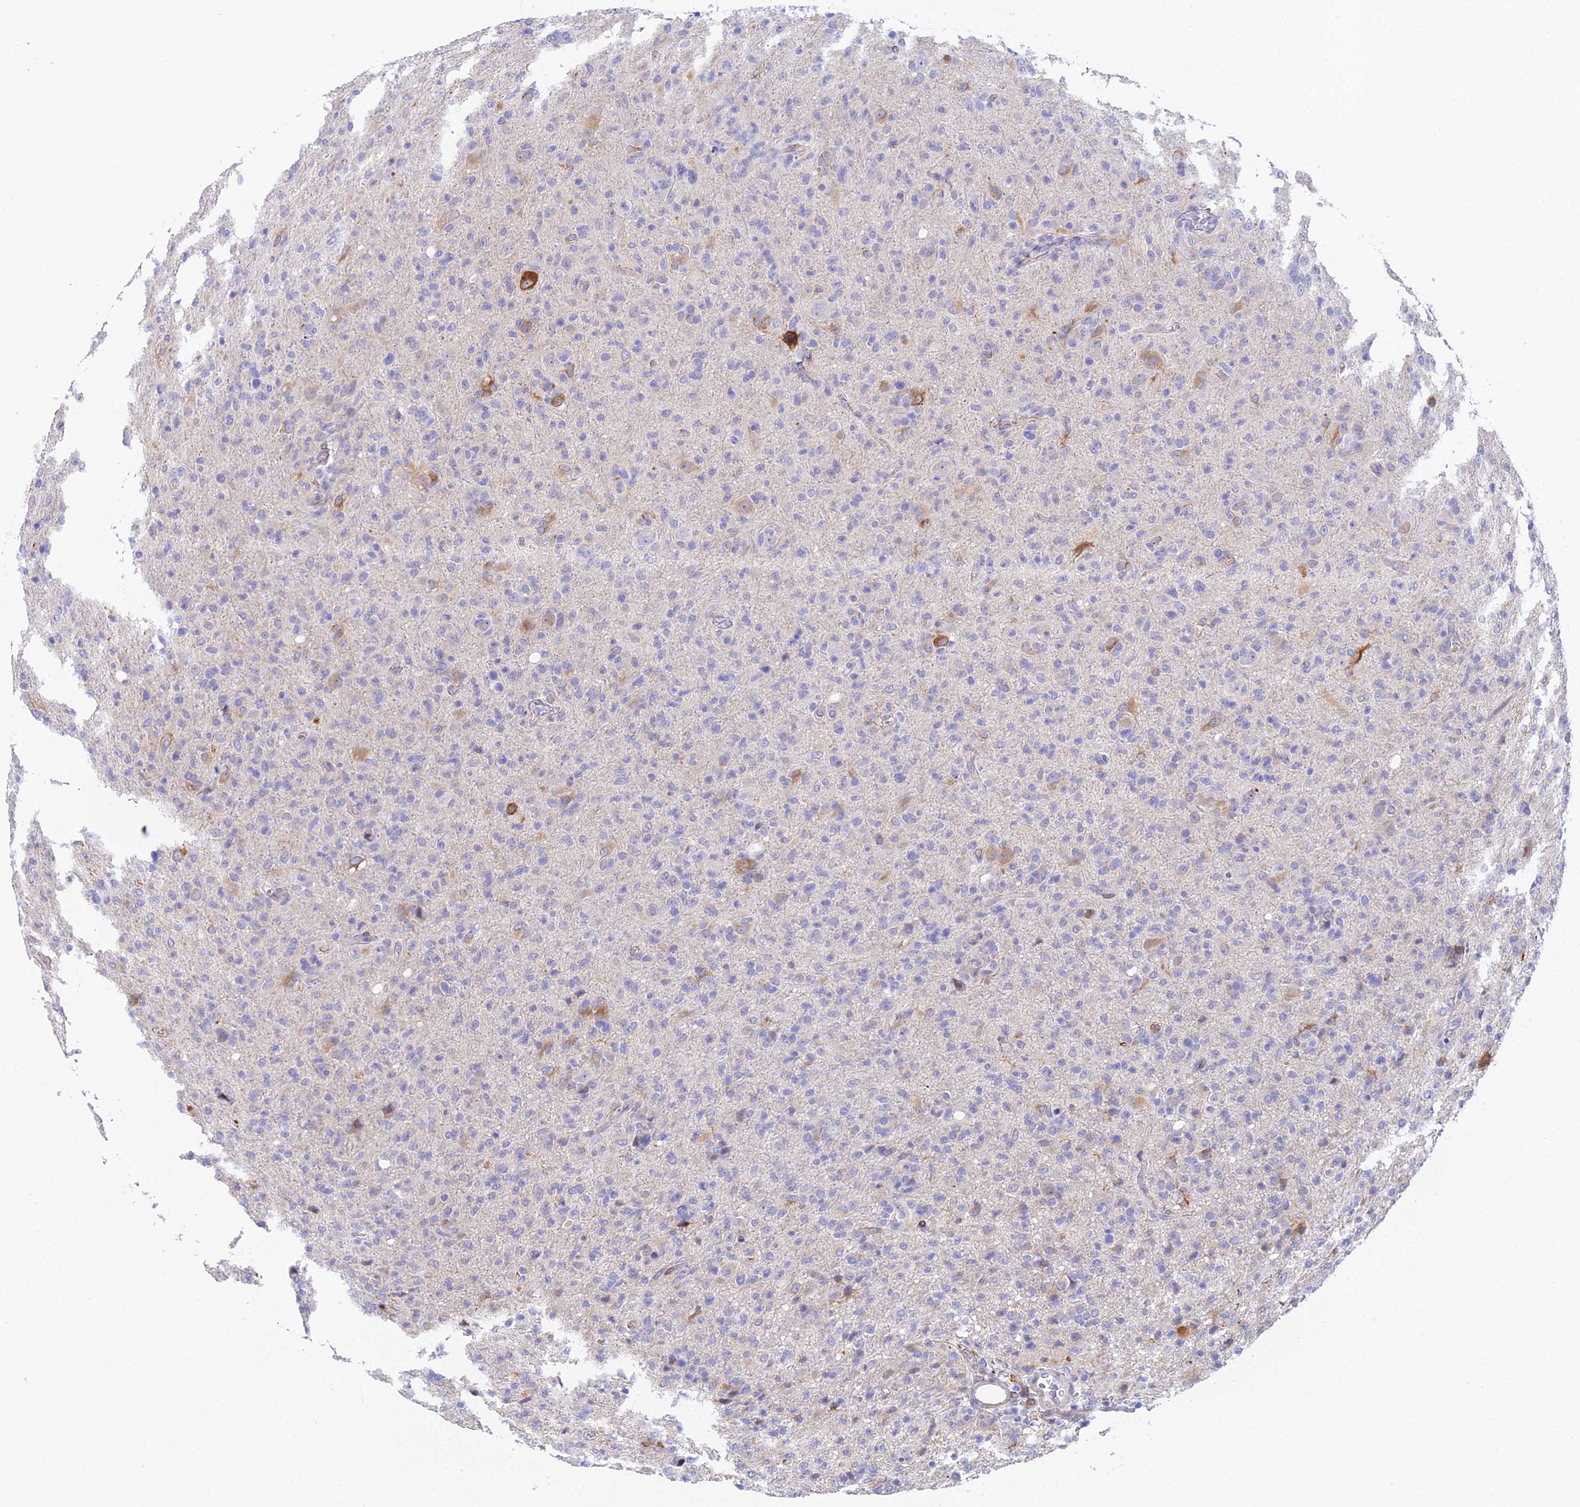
{"staining": {"intensity": "negative", "quantity": "none", "location": "none"}, "tissue": "glioma", "cell_type": "Tumor cells", "image_type": "cancer", "snomed": [{"axis": "morphology", "description": "Glioma, malignant, High grade"}, {"axis": "topography", "description": "Brain"}], "caption": "Immunohistochemistry (IHC) image of neoplastic tissue: glioma stained with DAB (3,3'-diaminobenzidine) reveals no significant protein staining in tumor cells.", "gene": "MXRA7", "patient": {"sex": "female", "age": 57}}